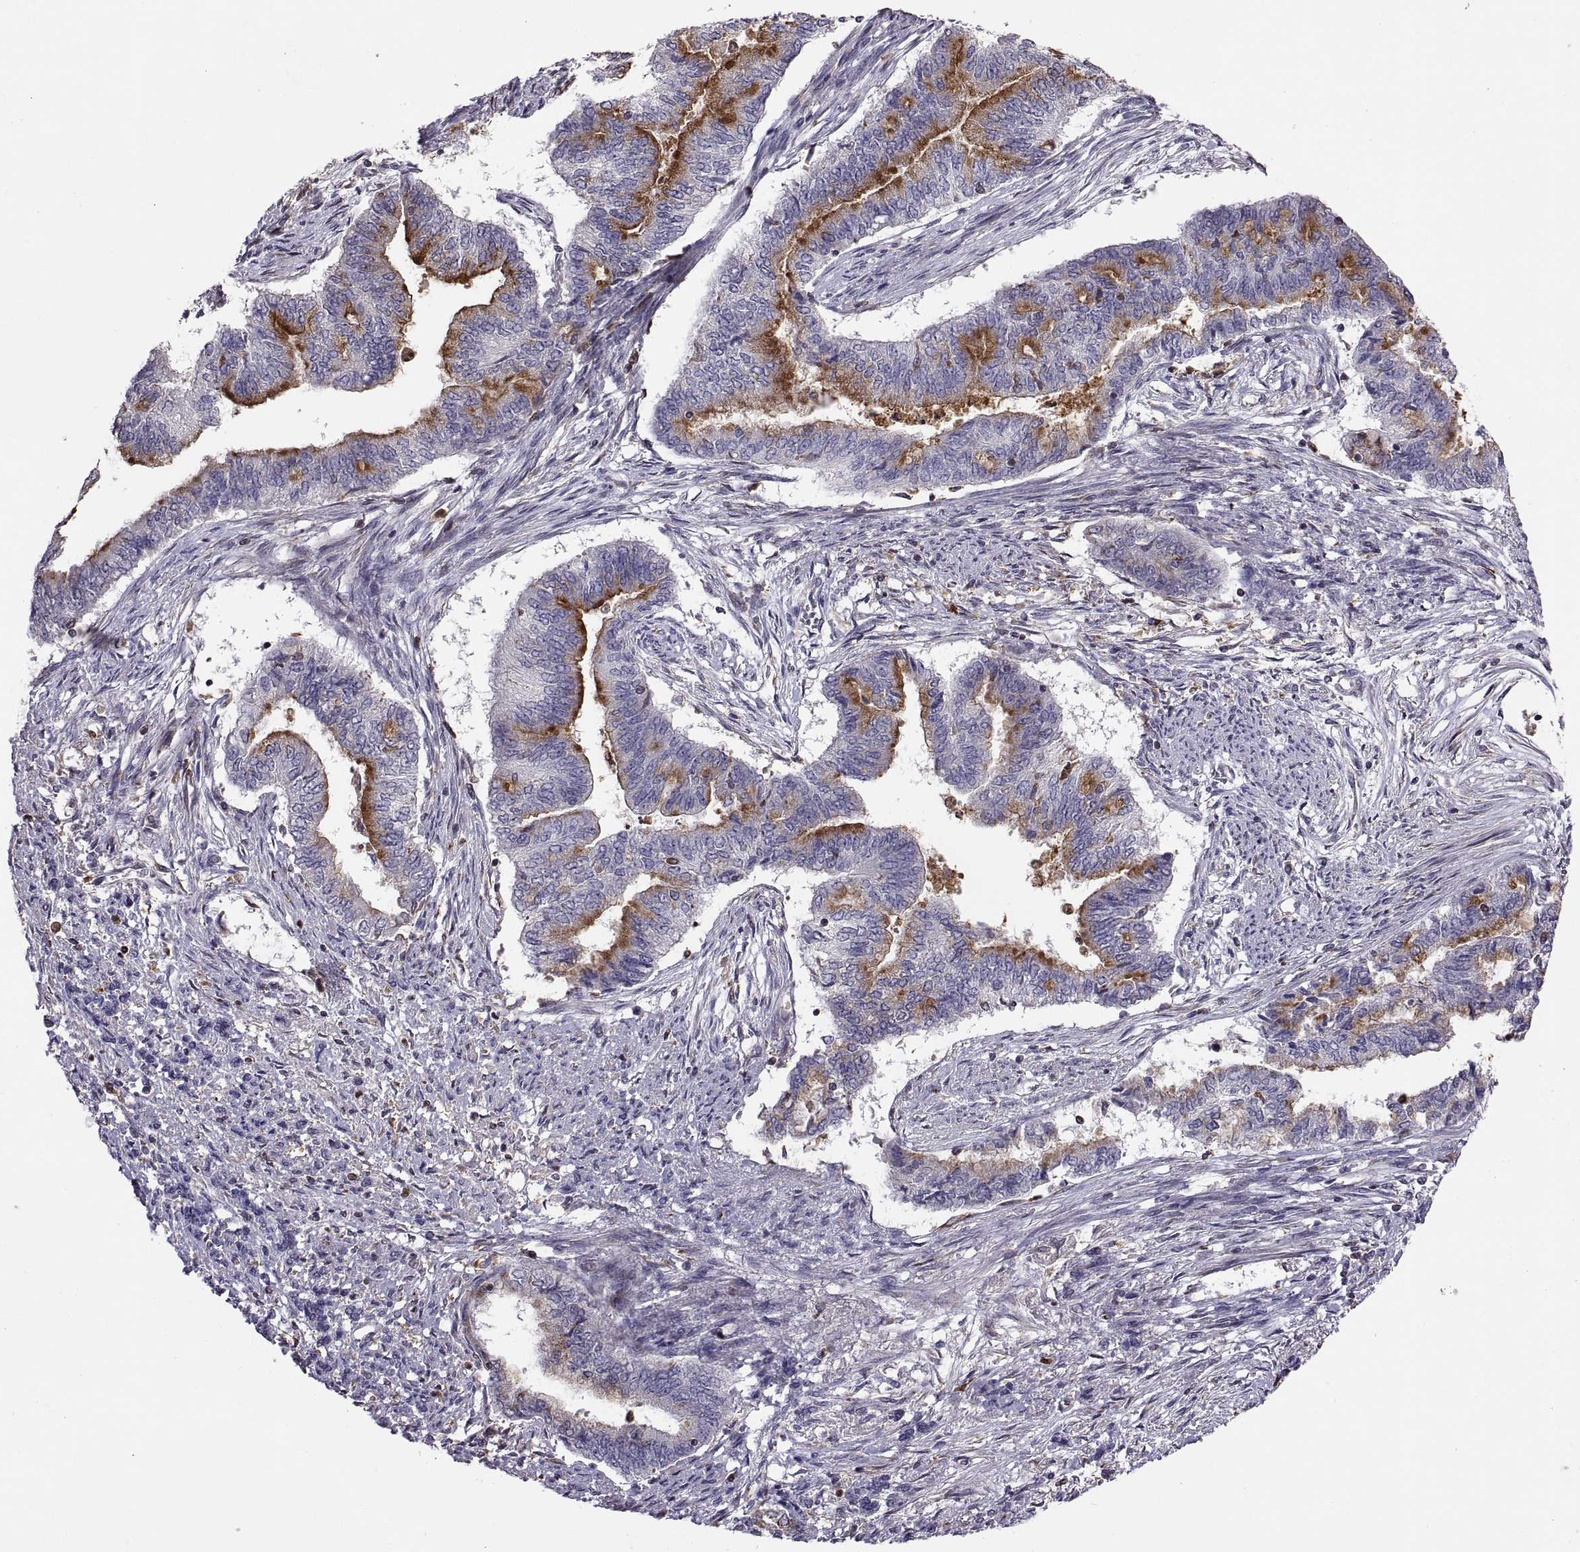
{"staining": {"intensity": "moderate", "quantity": "<25%", "location": "cytoplasmic/membranous"}, "tissue": "endometrial cancer", "cell_type": "Tumor cells", "image_type": "cancer", "snomed": [{"axis": "morphology", "description": "Adenocarcinoma, NOS"}, {"axis": "topography", "description": "Endometrium"}], "caption": "About <25% of tumor cells in human endometrial cancer (adenocarcinoma) reveal moderate cytoplasmic/membranous protein expression as visualized by brown immunohistochemical staining.", "gene": "ACAP1", "patient": {"sex": "female", "age": 65}}